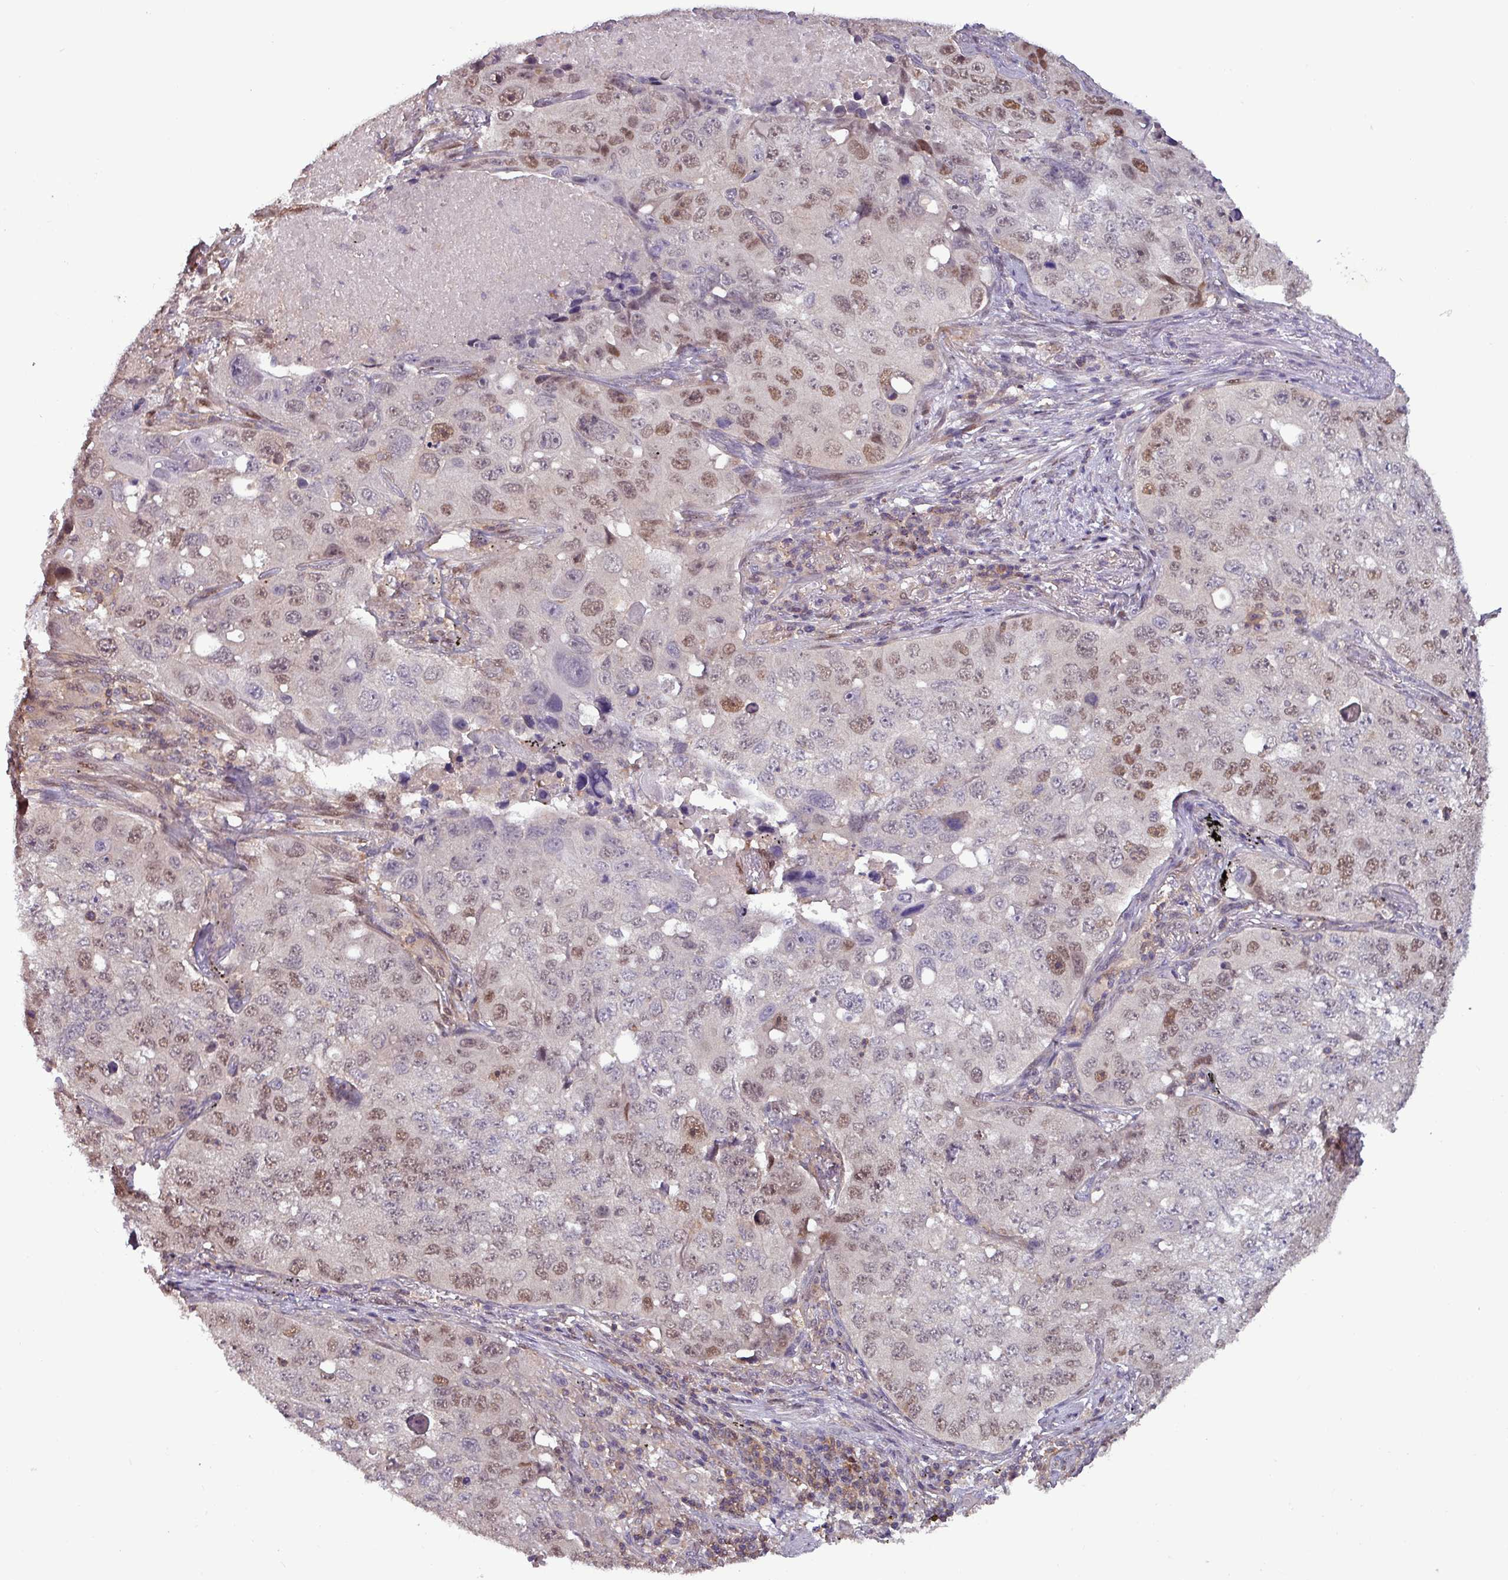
{"staining": {"intensity": "moderate", "quantity": "25%-75%", "location": "nuclear"}, "tissue": "lung cancer", "cell_type": "Tumor cells", "image_type": "cancer", "snomed": [{"axis": "morphology", "description": "Squamous cell carcinoma, NOS"}, {"axis": "topography", "description": "Lung"}], "caption": "A medium amount of moderate nuclear positivity is present in approximately 25%-75% of tumor cells in squamous cell carcinoma (lung) tissue.", "gene": "PRRX1", "patient": {"sex": "male", "age": 60}}